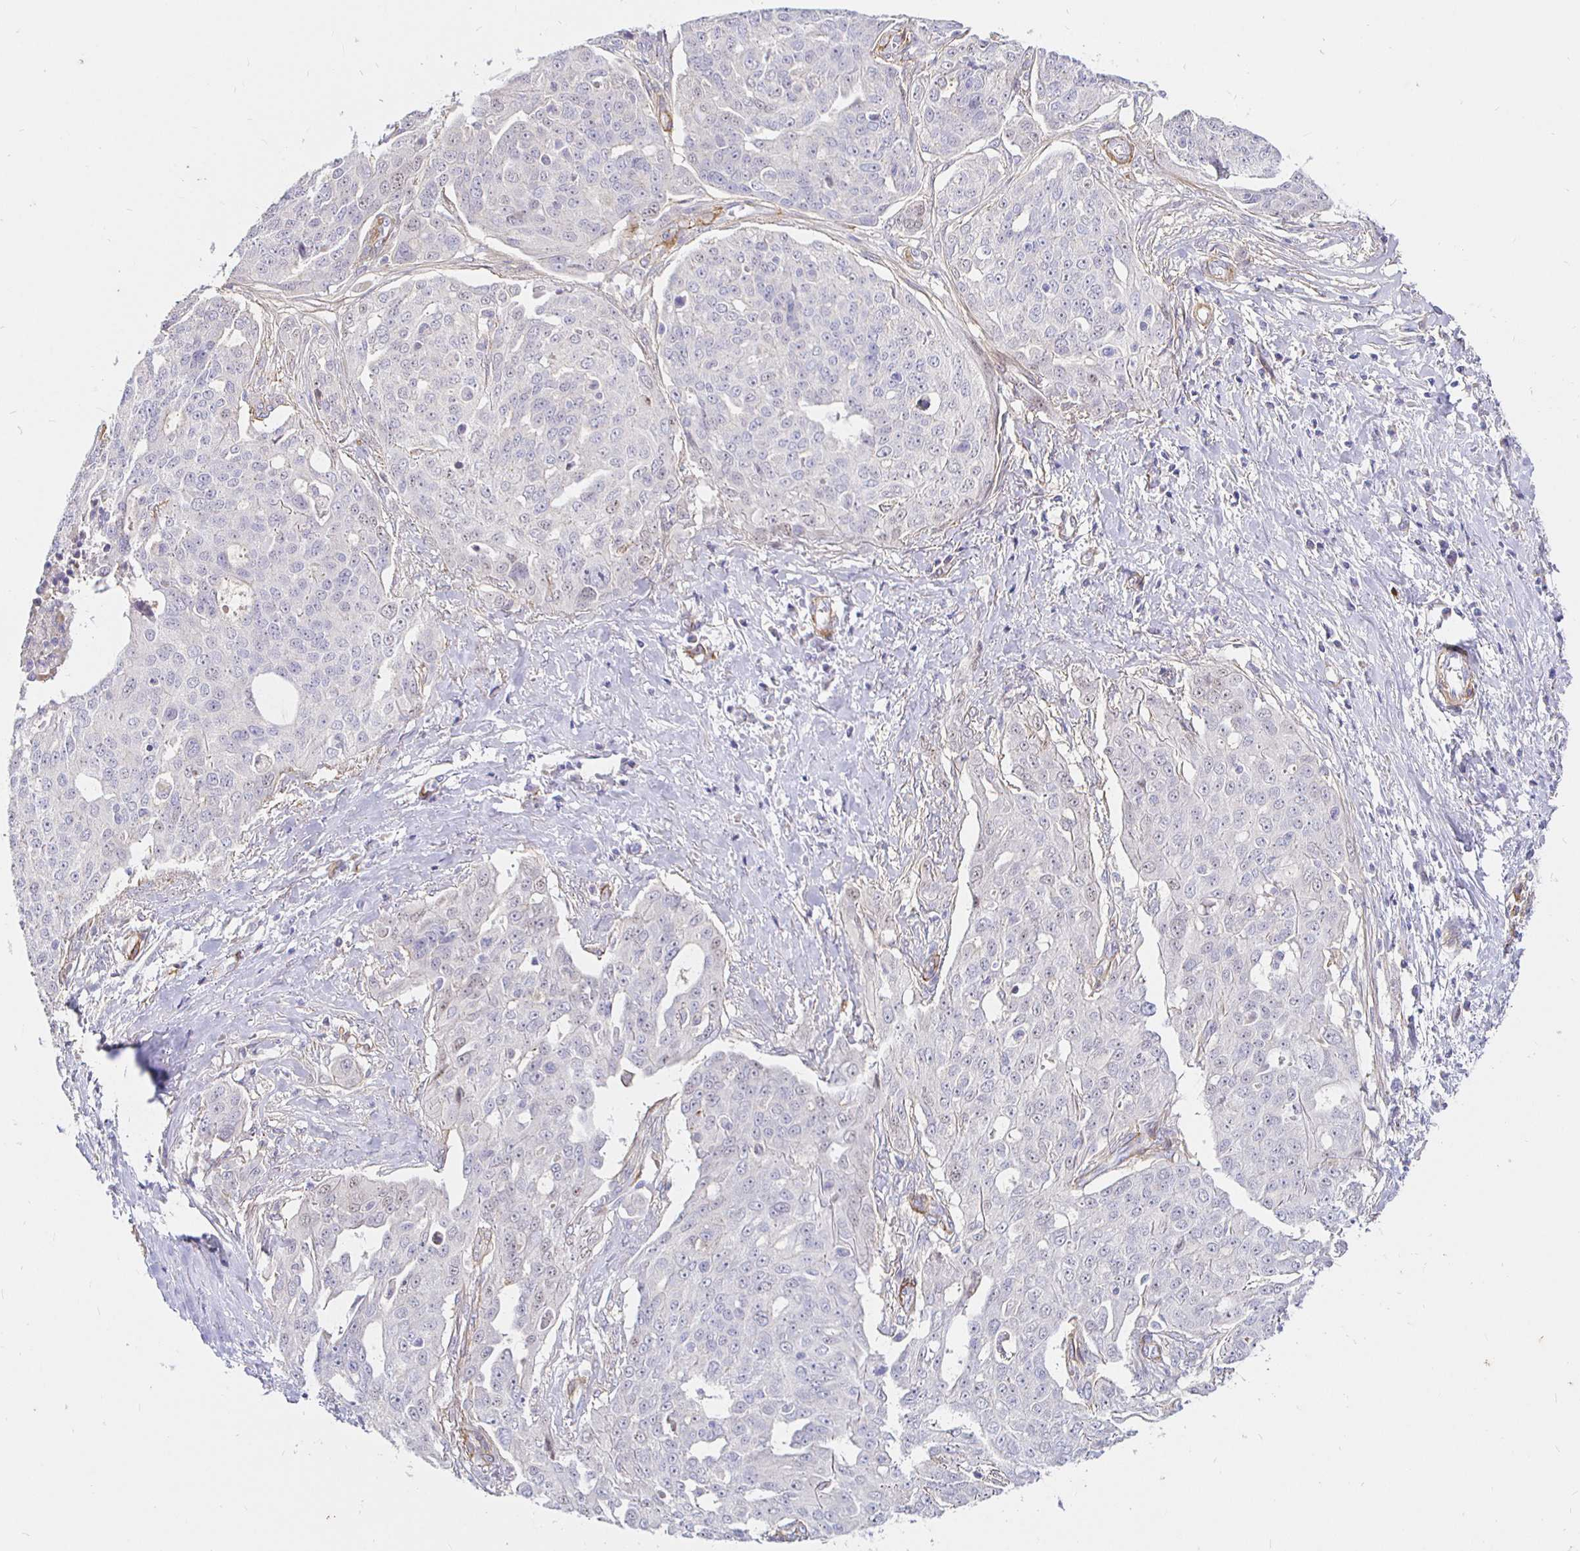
{"staining": {"intensity": "negative", "quantity": "none", "location": "none"}, "tissue": "ovarian cancer", "cell_type": "Tumor cells", "image_type": "cancer", "snomed": [{"axis": "morphology", "description": "Carcinoma, endometroid"}, {"axis": "topography", "description": "Ovary"}], "caption": "This photomicrograph is of ovarian cancer stained with immunohistochemistry to label a protein in brown with the nuclei are counter-stained blue. There is no positivity in tumor cells.", "gene": "PALM2AKAP2", "patient": {"sex": "female", "age": 70}}